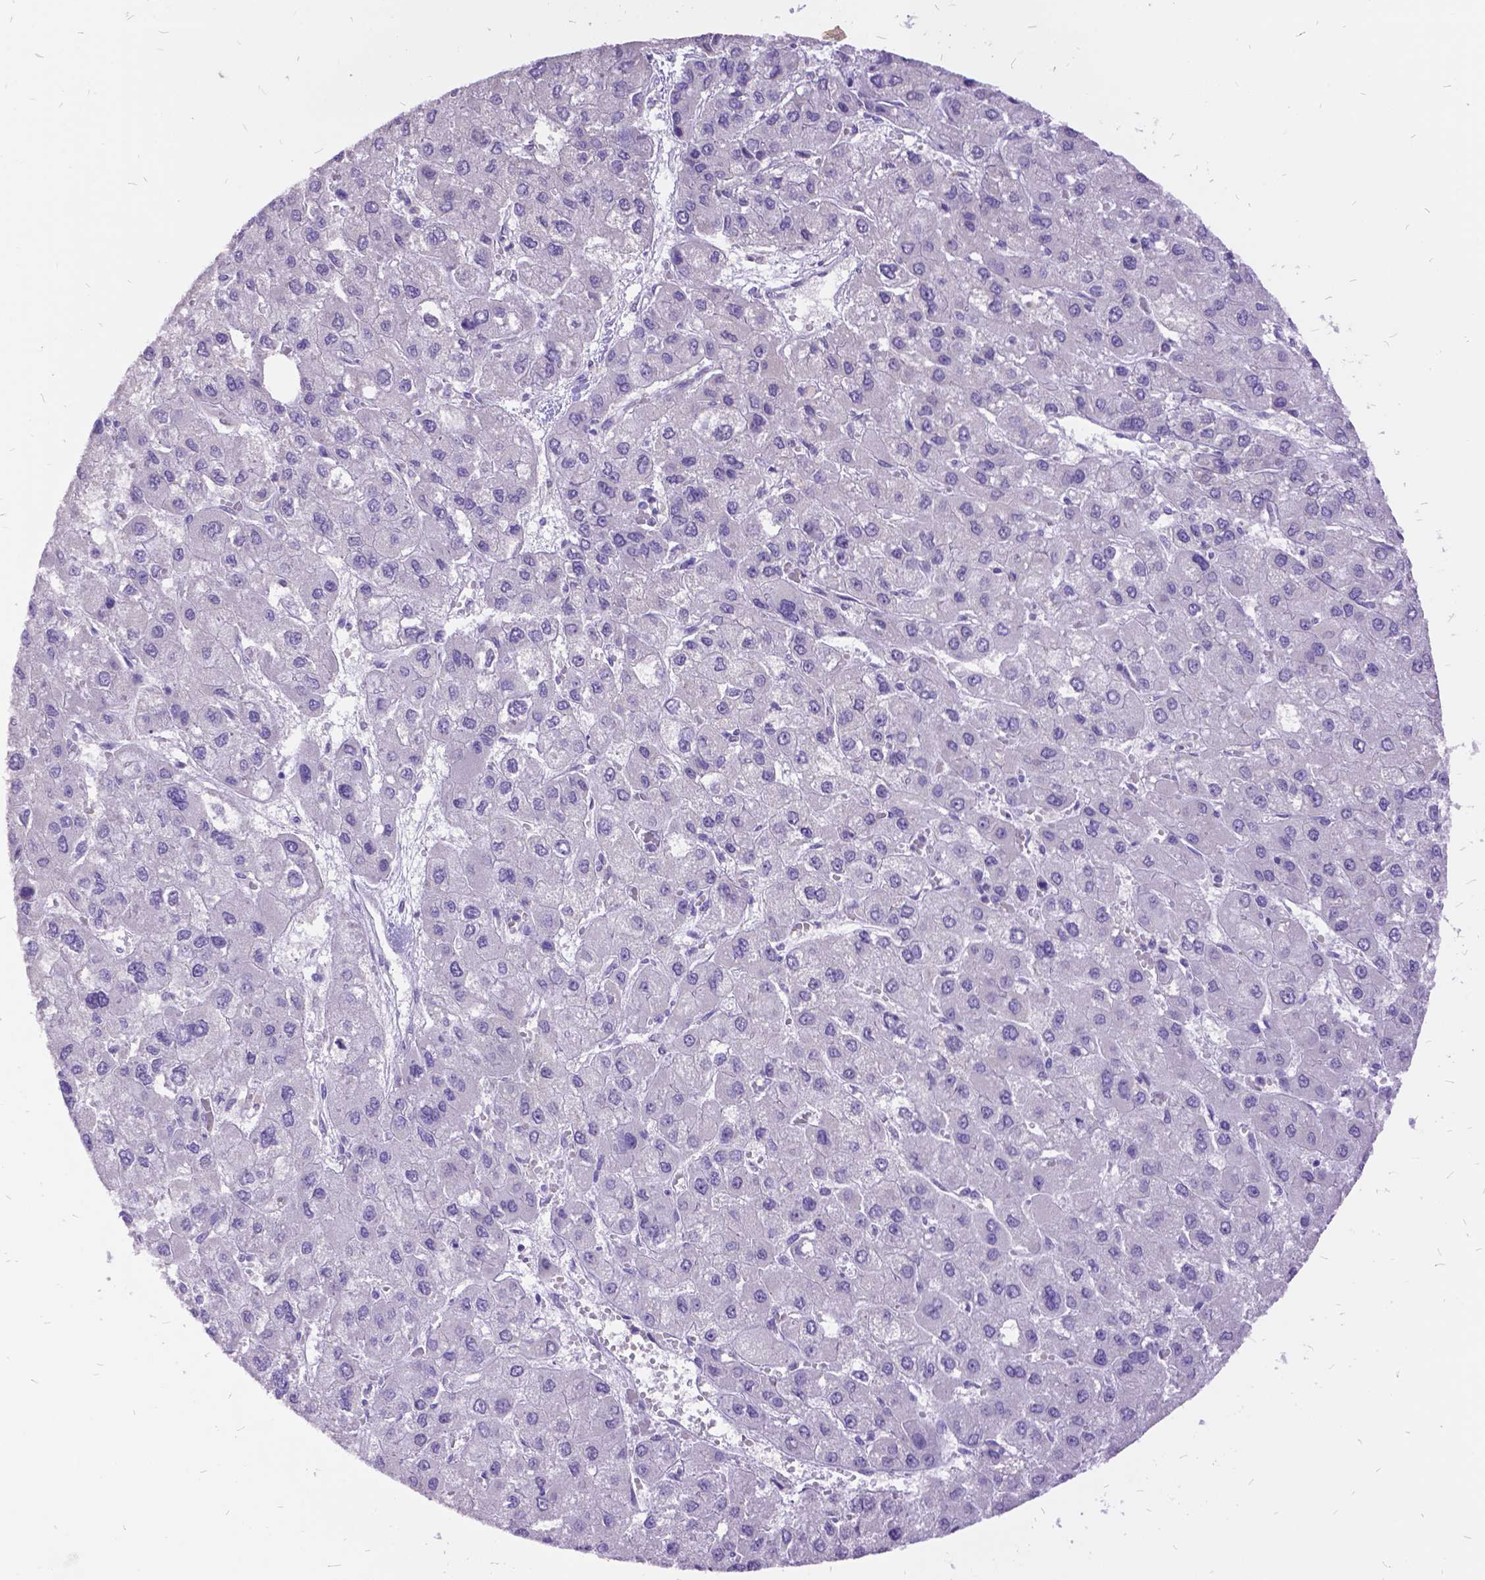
{"staining": {"intensity": "negative", "quantity": "none", "location": "none"}, "tissue": "liver cancer", "cell_type": "Tumor cells", "image_type": "cancer", "snomed": [{"axis": "morphology", "description": "Carcinoma, Hepatocellular, NOS"}, {"axis": "topography", "description": "Liver"}], "caption": "Immunohistochemistry photomicrograph of human hepatocellular carcinoma (liver) stained for a protein (brown), which shows no positivity in tumor cells. (IHC, brightfield microscopy, high magnification).", "gene": "ITGB6", "patient": {"sex": "female", "age": 41}}